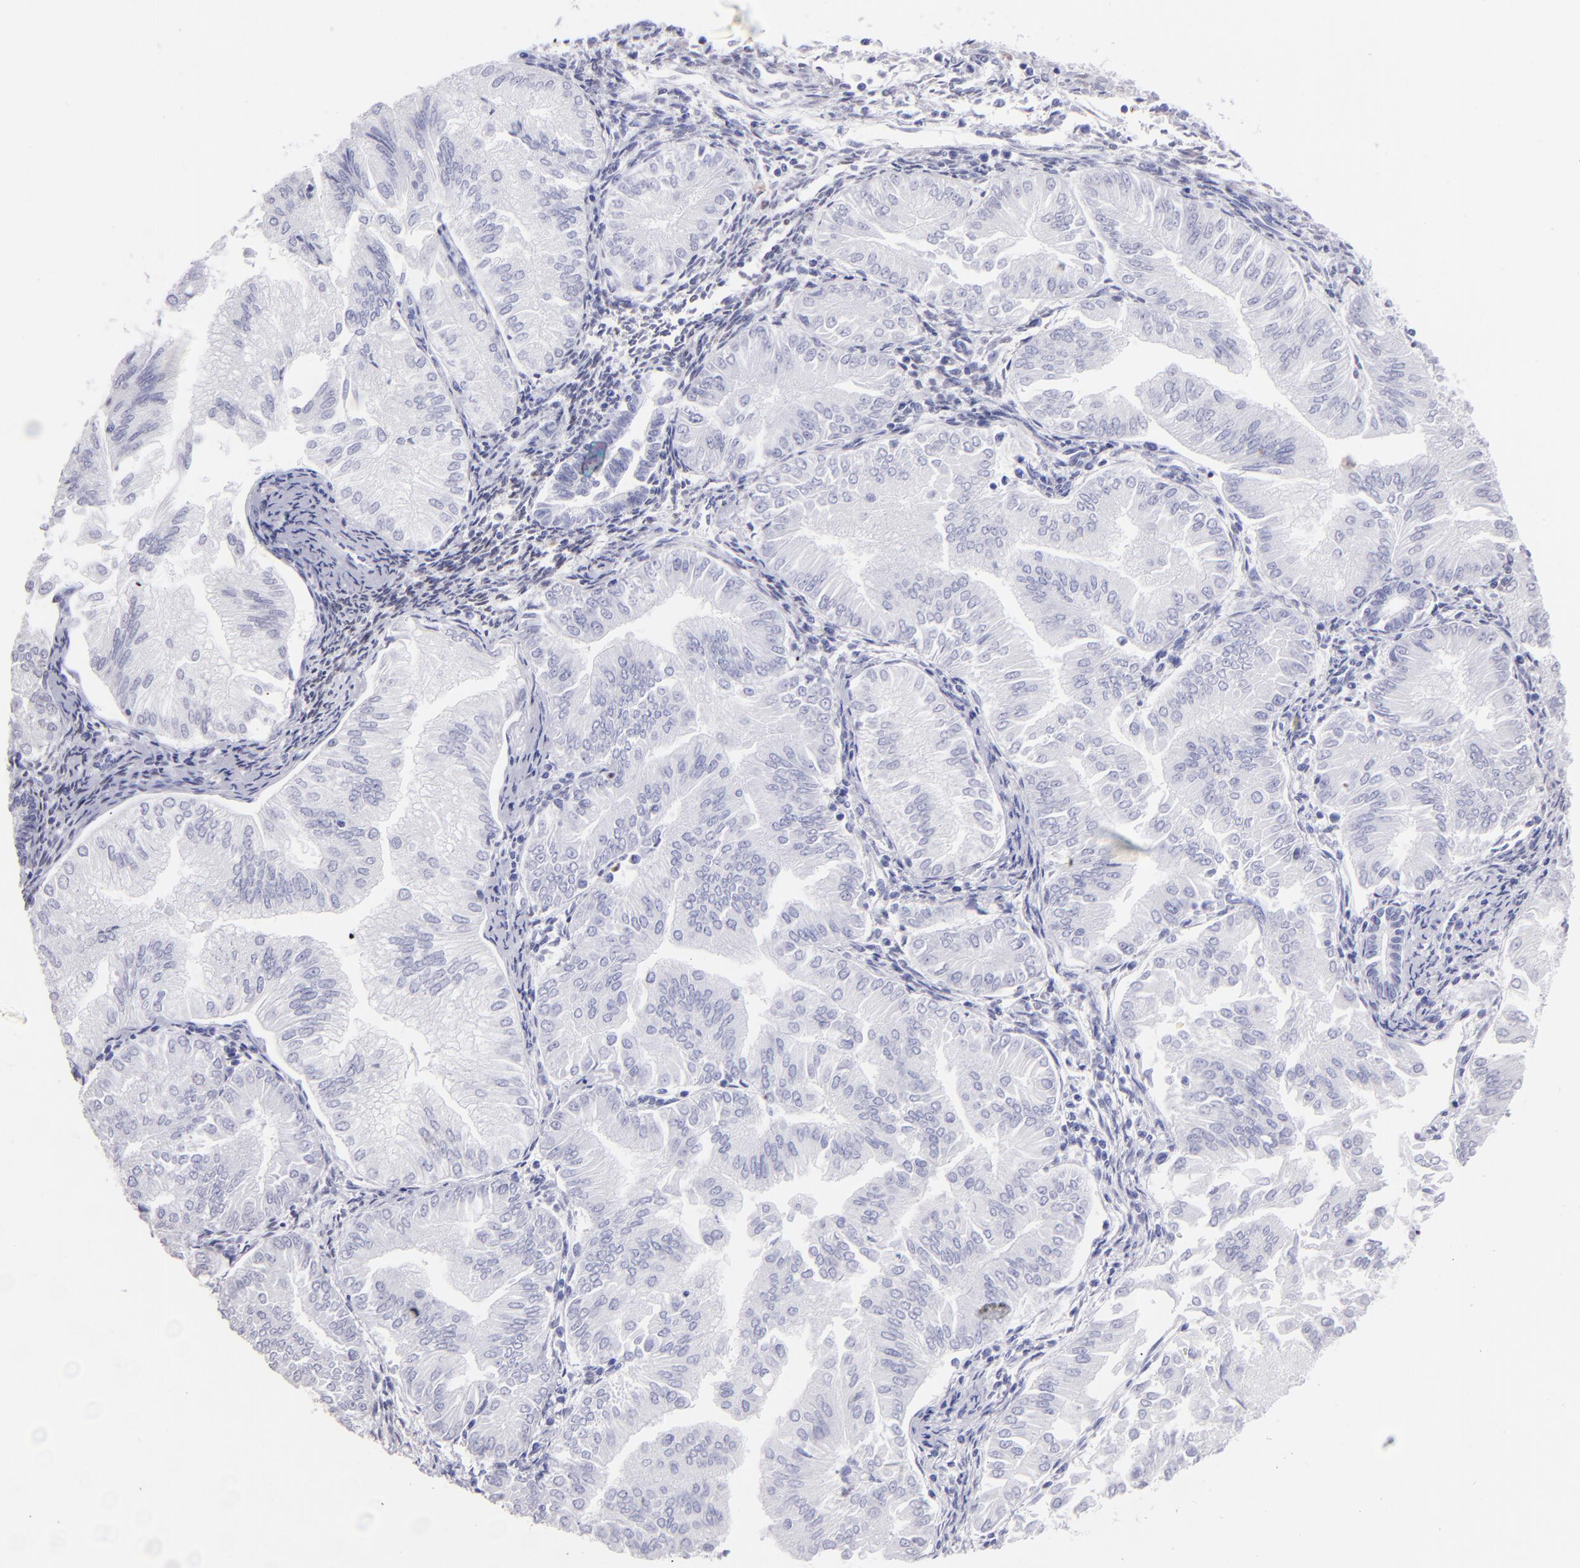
{"staining": {"intensity": "negative", "quantity": "none", "location": "none"}, "tissue": "endometrial cancer", "cell_type": "Tumor cells", "image_type": "cancer", "snomed": [{"axis": "morphology", "description": "Adenocarcinoma, NOS"}, {"axis": "topography", "description": "Endometrium"}], "caption": "DAB (3,3'-diaminobenzidine) immunohistochemical staining of endometrial cancer displays no significant expression in tumor cells.", "gene": "MITF", "patient": {"sex": "female", "age": 53}}